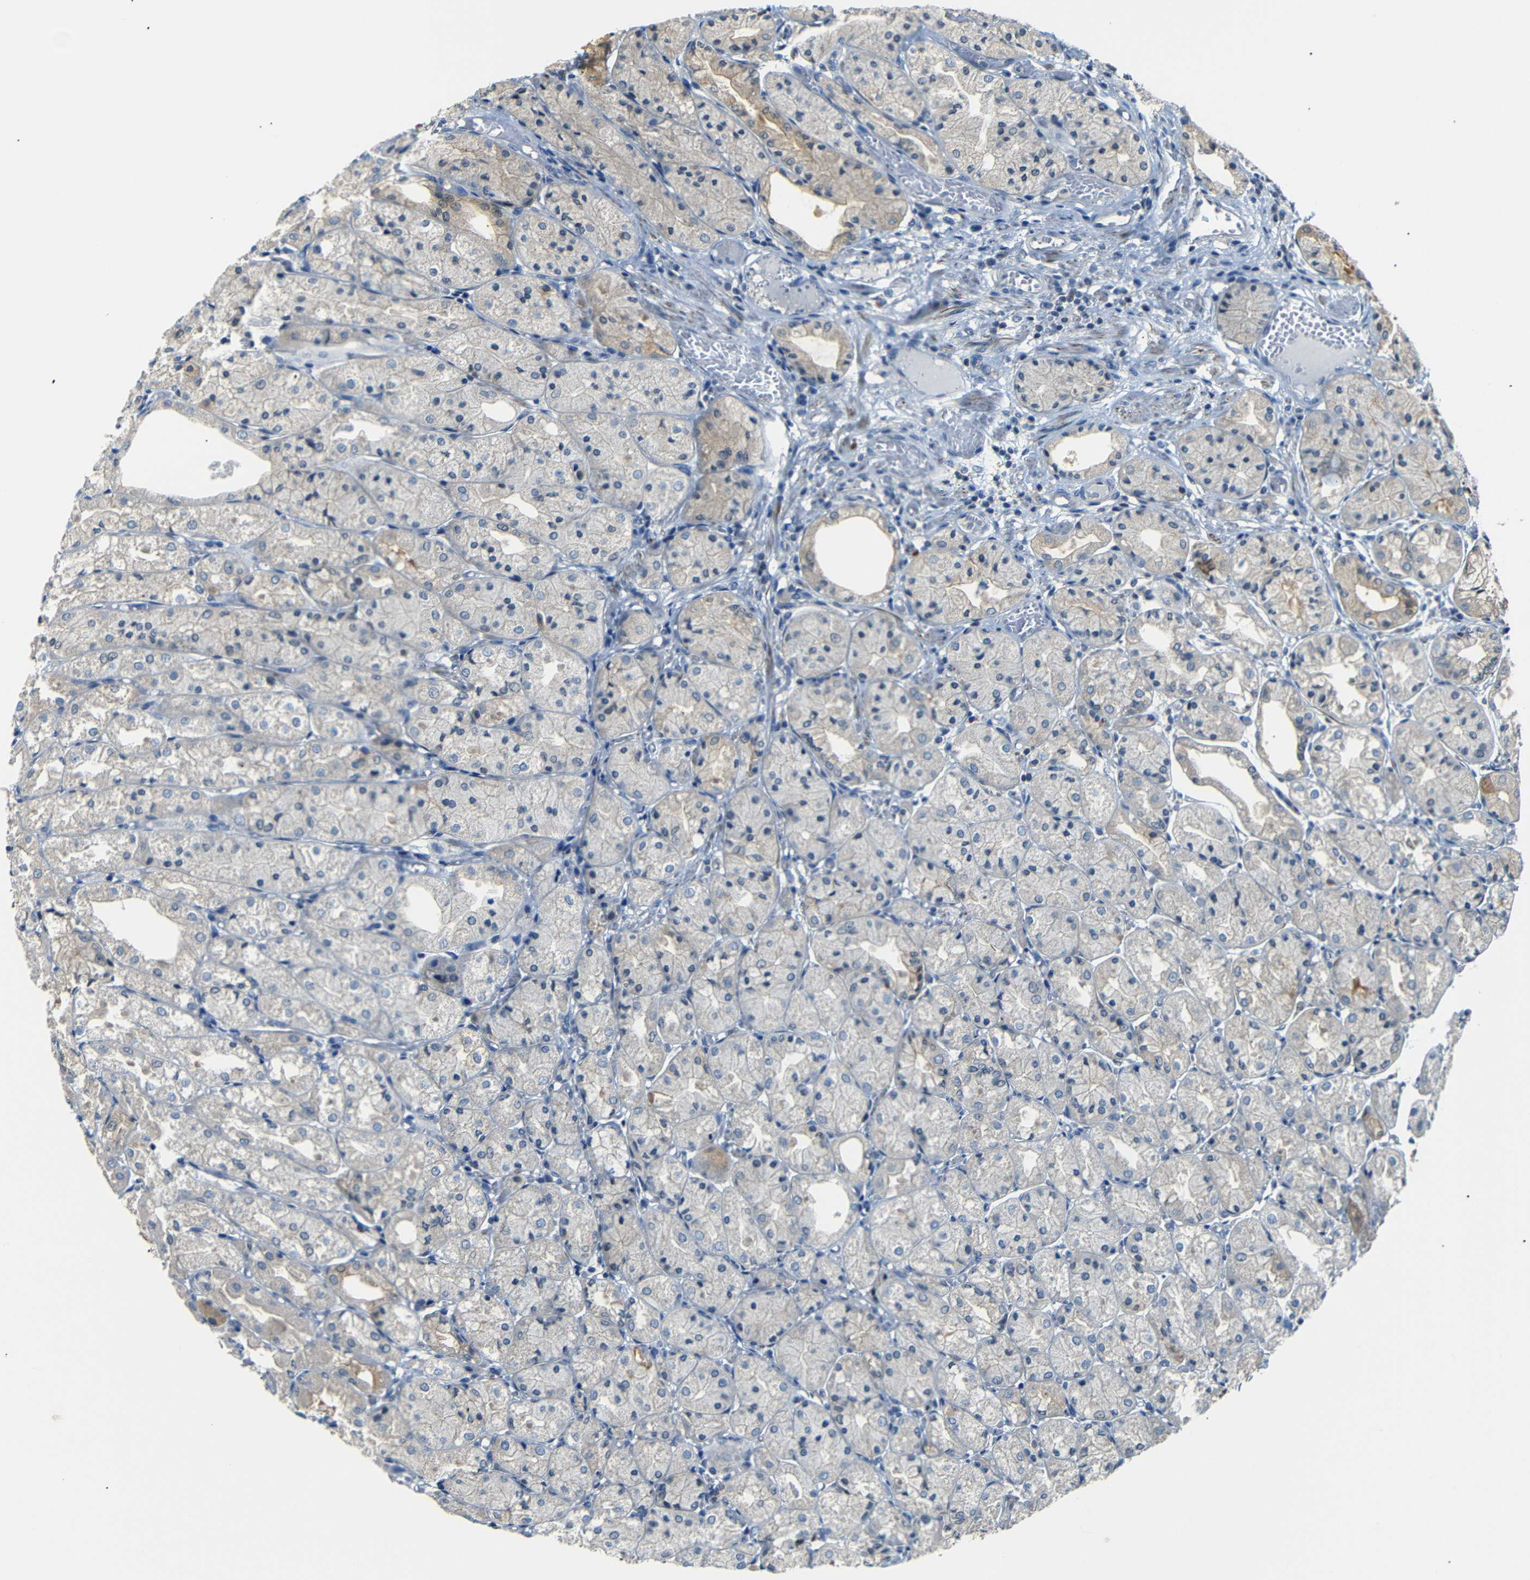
{"staining": {"intensity": "moderate", "quantity": "25%-75%", "location": "cytoplasmic/membranous"}, "tissue": "stomach", "cell_type": "Glandular cells", "image_type": "normal", "snomed": [{"axis": "morphology", "description": "Normal tissue, NOS"}, {"axis": "topography", "description": "Stomach, upper"}], "caption": "Approximately 25%-75% of glandular cells in benign stomach reveal moderate cytoplasmic/membranous protein staining as visualized by brown immunohistochemical staining.", "gene": "SFN", "patient": {"sex": "male", "age": 72}}